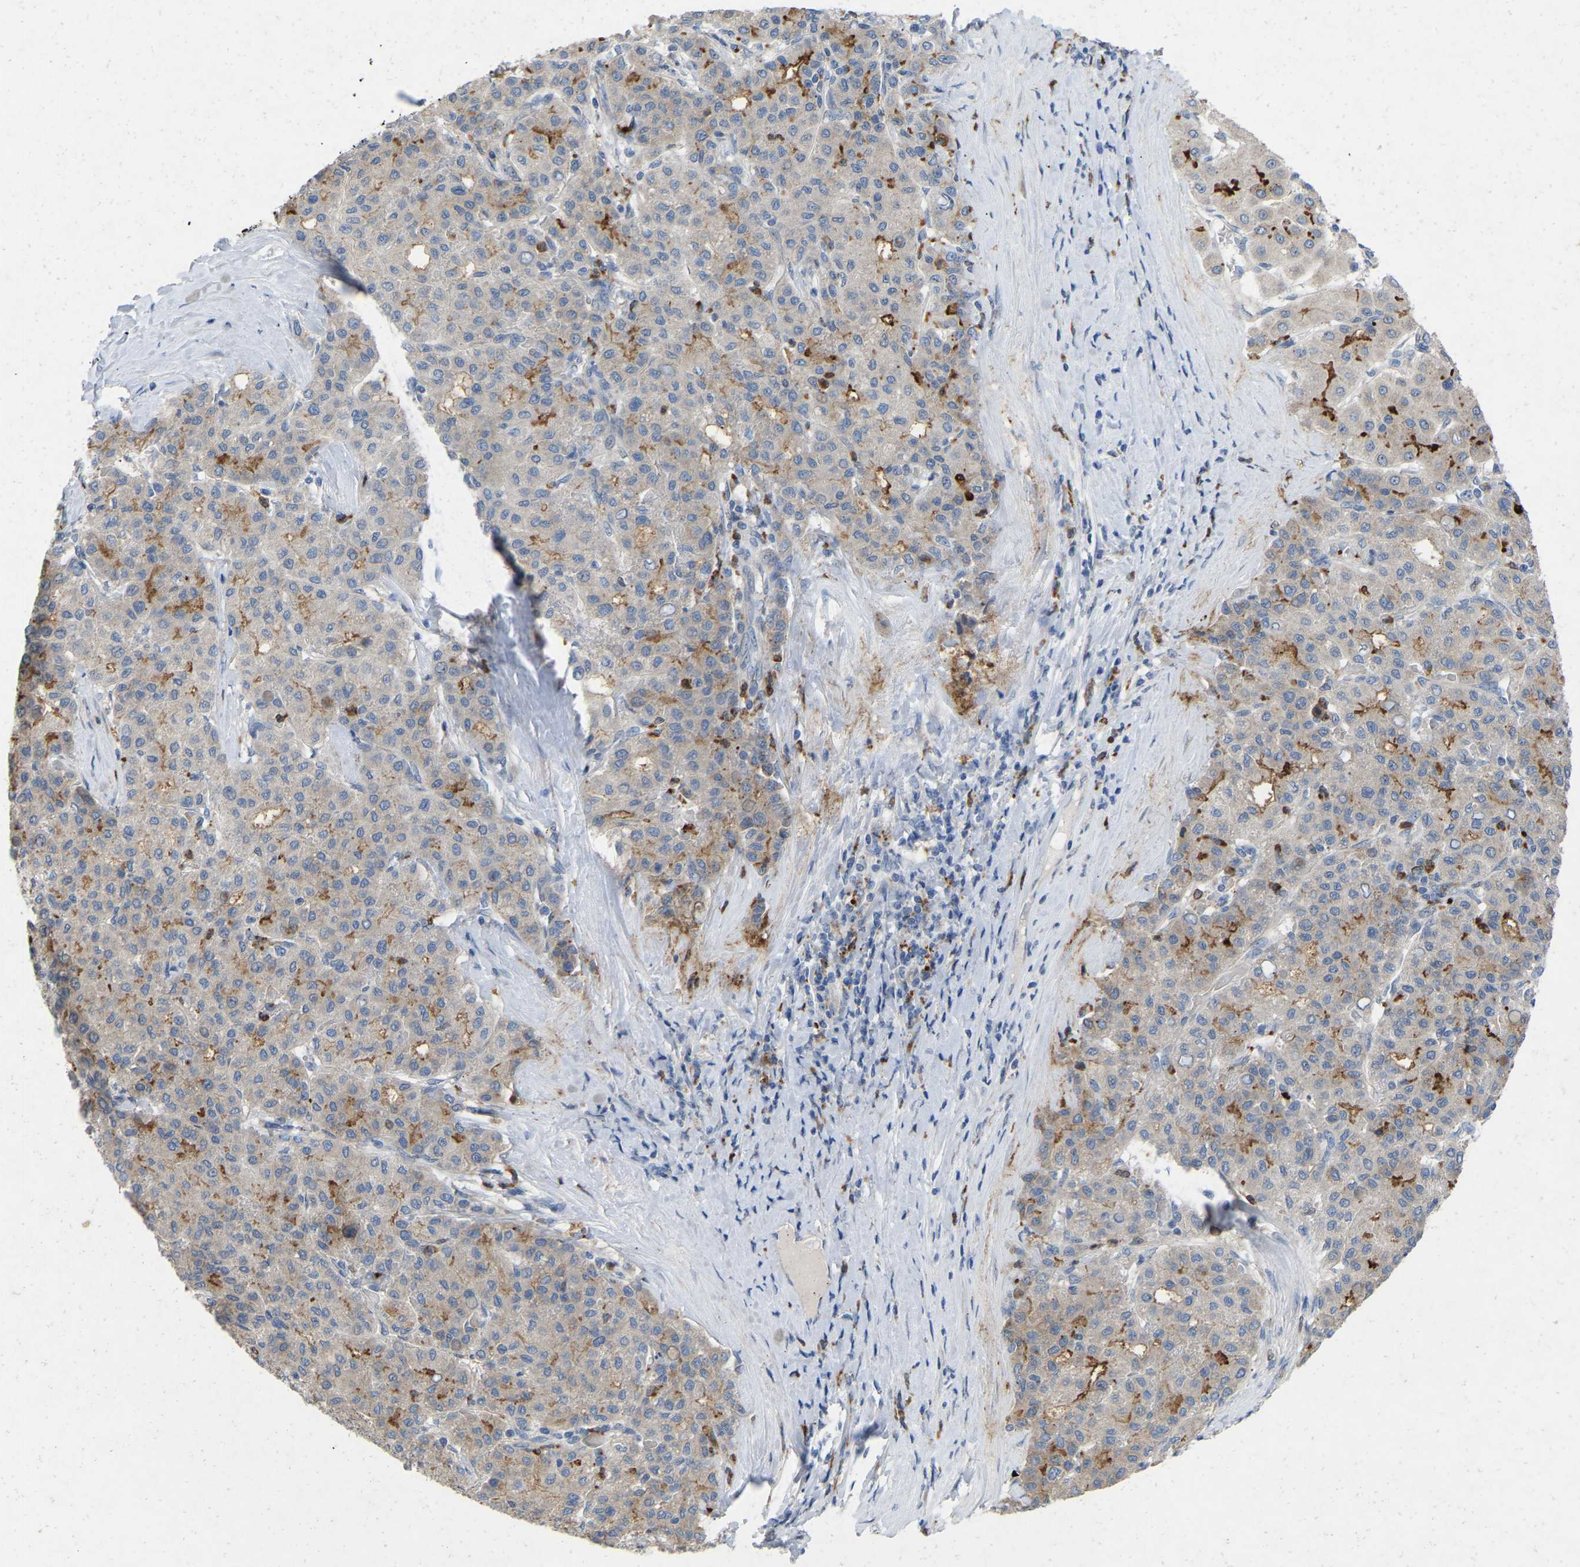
{"staining": {"intensity": "moderate", "quantity": "<25%", "location": "cytoplasmic/membranous"}, "tissue": "liver cancer", "cell_type": "Tumor cells", "image_type": "cancer", "snomed": [{"axis": "morphology", "description": "Carcinoma, Hepatocellular, NOS"}, {"axis": "topography", "description": "Liver"}], "caption": "Protein staining of hepatocellular carcinoma (liver) tissue displays moderate cytoplasmic/membranous expression in about <25% of tumor cells. Using DAB (3,3'-diaminobenzidine) (brown) and hematoxylin (blue) stains, captured at high magnification using brightfield microscopy.", "gene": "RHEB", "patient": {"sex": "male", "age": 65}}